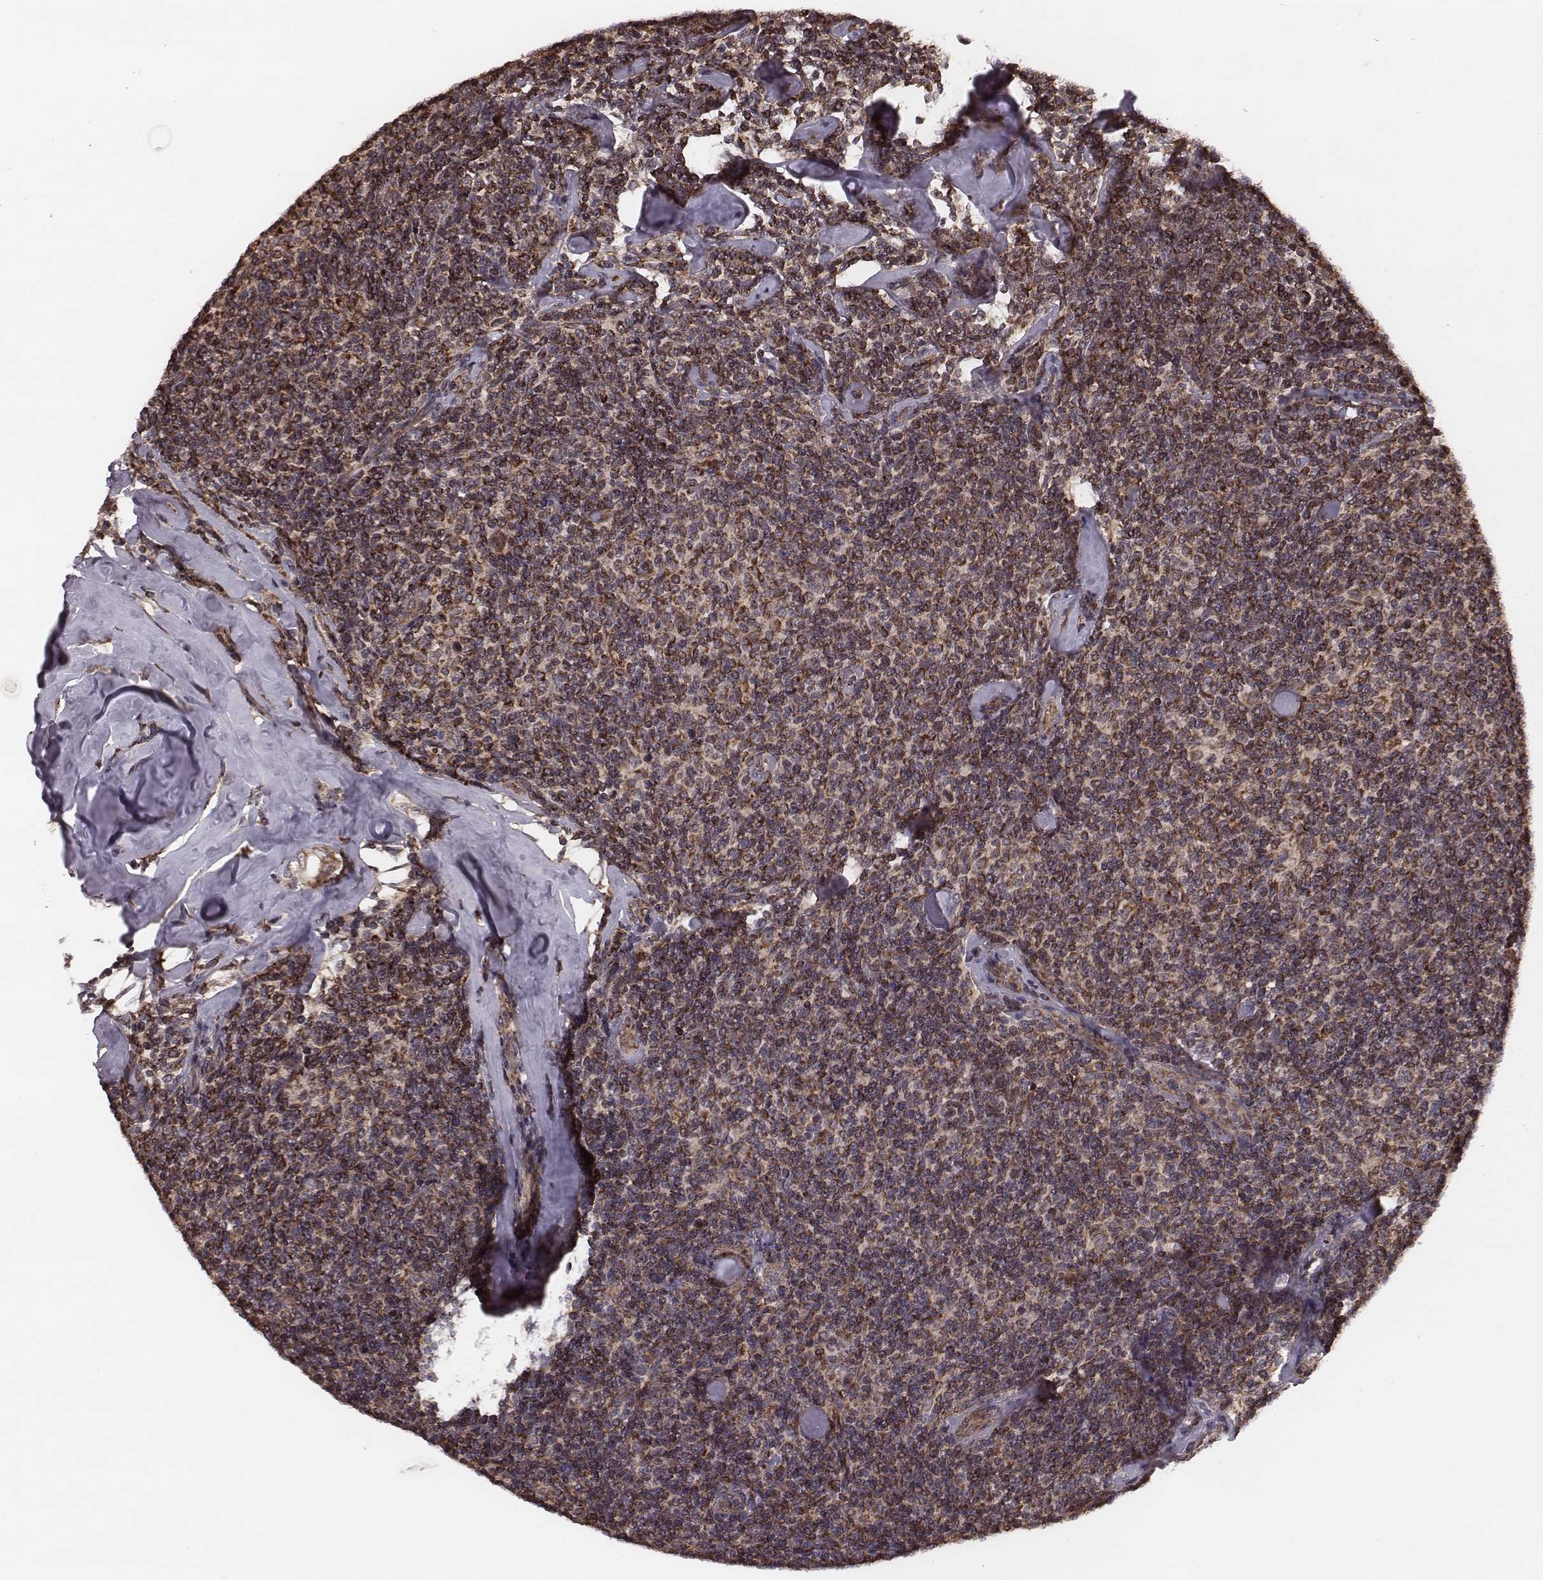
{"staining": {"intensity": "strong", "quantity": "25%-75%", "location": "cytoplasmic/membranous"}, "tissue": "lymphoma", "cell_type": "Tumor cells", "image_type": "cancer", "snomed": [{"axis": "morphology", "description": "Malignant lymphoma, non-Hodgkin's type, Low grade"}, {"axis": "topography", "description": "Lymph node"}], "caption": "Immunohistochemical staining of lymphoma shows high levels of strong cytoplasmic/membranous protein staining in about 25%-75% of tumor cells.", "gene": "ZDHHC21", "patient": {"sex": "female", "age": 56}}